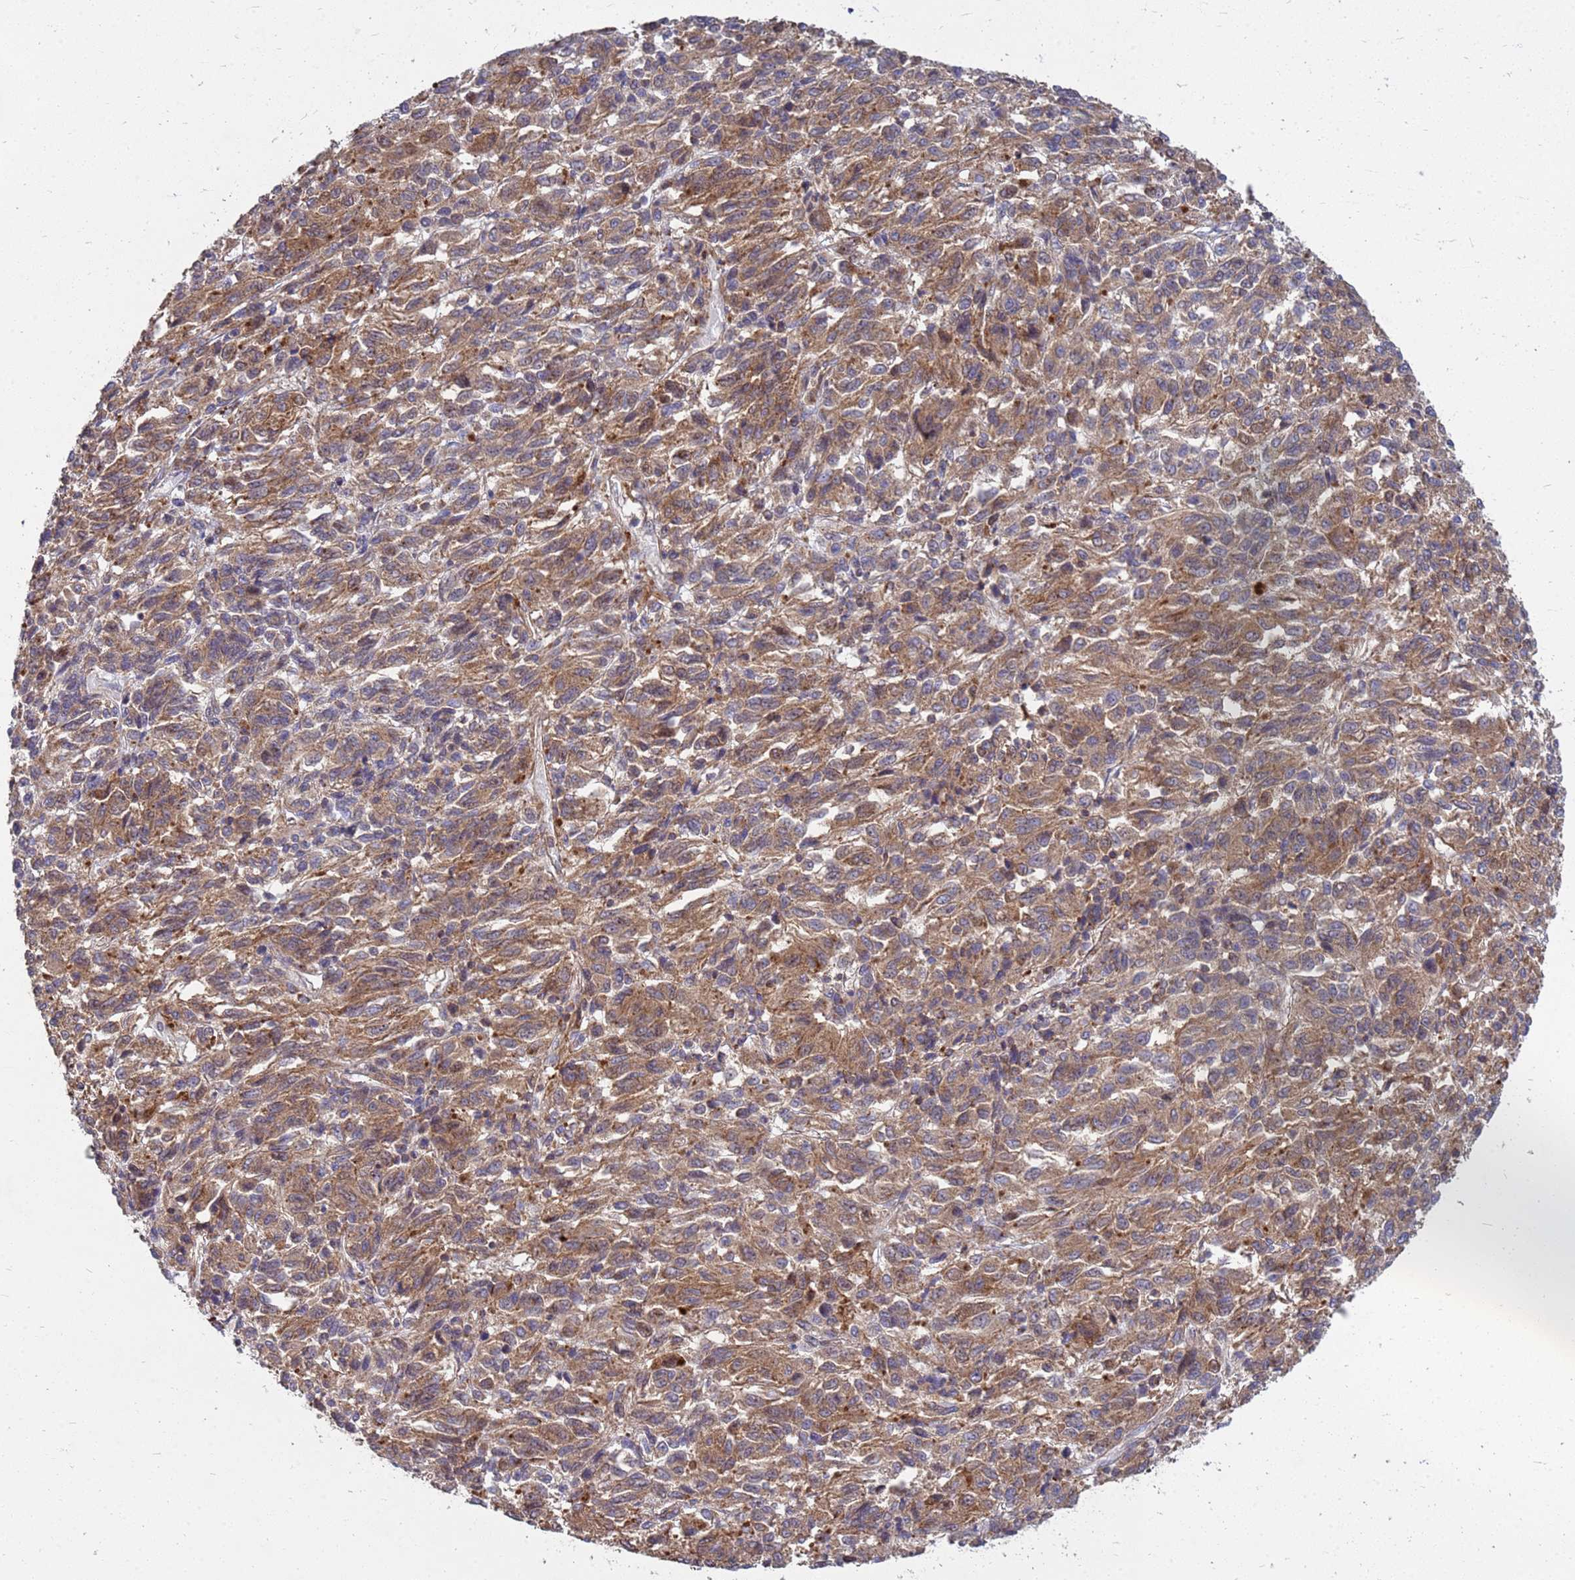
{"staining": {"intensity": "moderate", "quantity": ">75%", "location": "cytoplasmic/membranous"}, "tissue": "melanoma", "cell_type": "Tumor cells", "image_type": "cancer", "snomed": [{"axis": "morphology", "description": "Malignant melanoma, Metastatic site"}, {"axis": "topography", "description": "Lung"}], "caption": "Malignant melanoma (metastatic site) was stained to show a protein in brown. There is medium levels of moderate cytoplasmic/membranous positivity in approximately >75% of tumor cells.", "gene": "CDC34", "patient": {"sex": "male", "age": 64}}